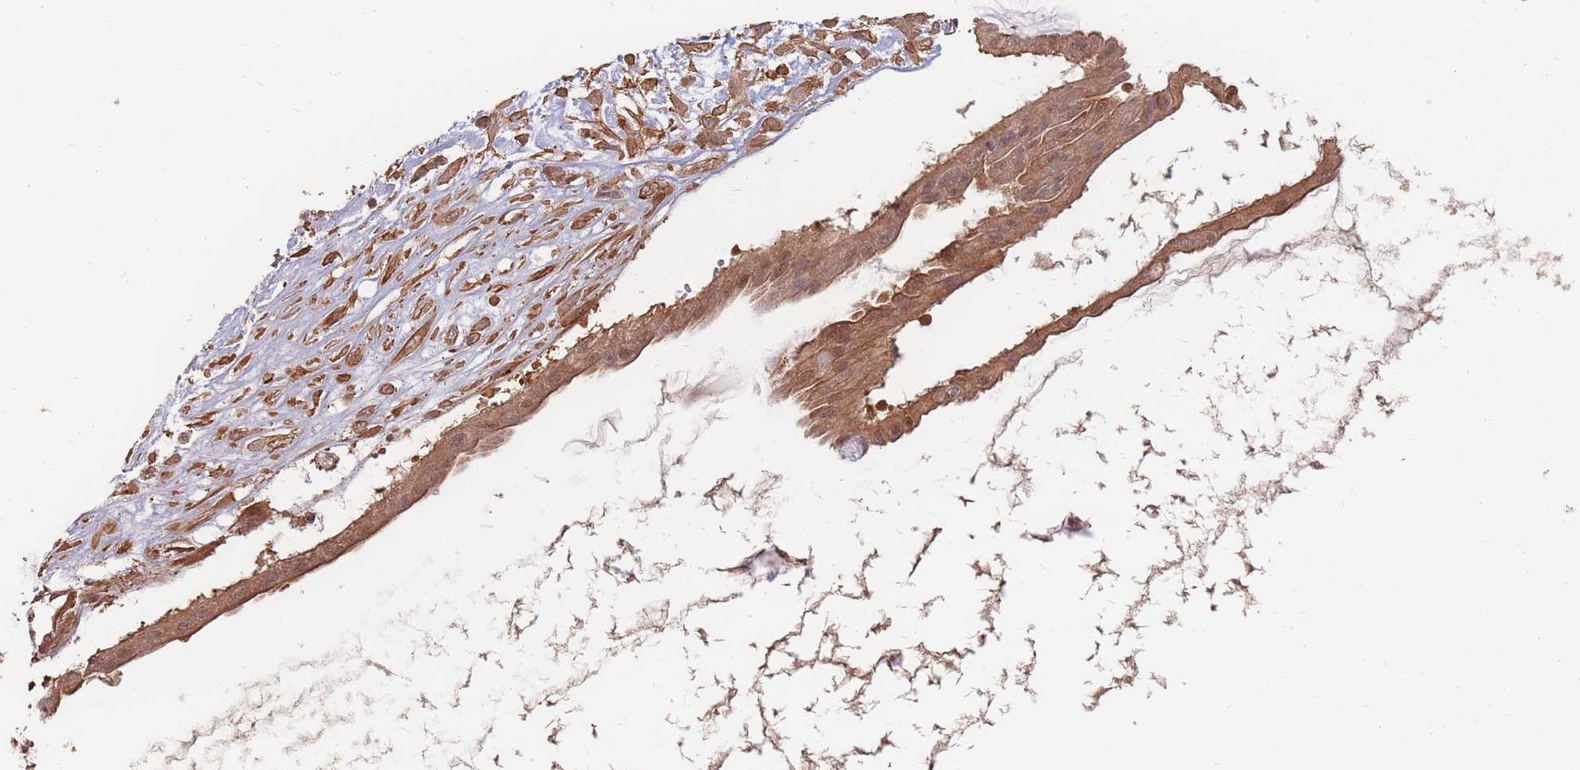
{"staining": {"intensity": "moderate", "quantity": ">75%", "location": "cytoplasmic/membranous,nuclear"}, "tissue": "ovarian cancer", "cell_type": "Tumor cells", "image_type": "cancer", "snomed": [{"axis": "morphology", "description": "Cystadenocarcinoma, mucinous, NOS"}, {"axis": "topography", "description": "Ovary"}], "caption": "Tumor cells show moderate cytoplasmic/membranous and nuclear expression in approximately >75% of cells in ovarian cancer (mucinous cystadenocarcinoma).", "gene": "PLS3", "patient": {"sex": "female", "age": 73}}